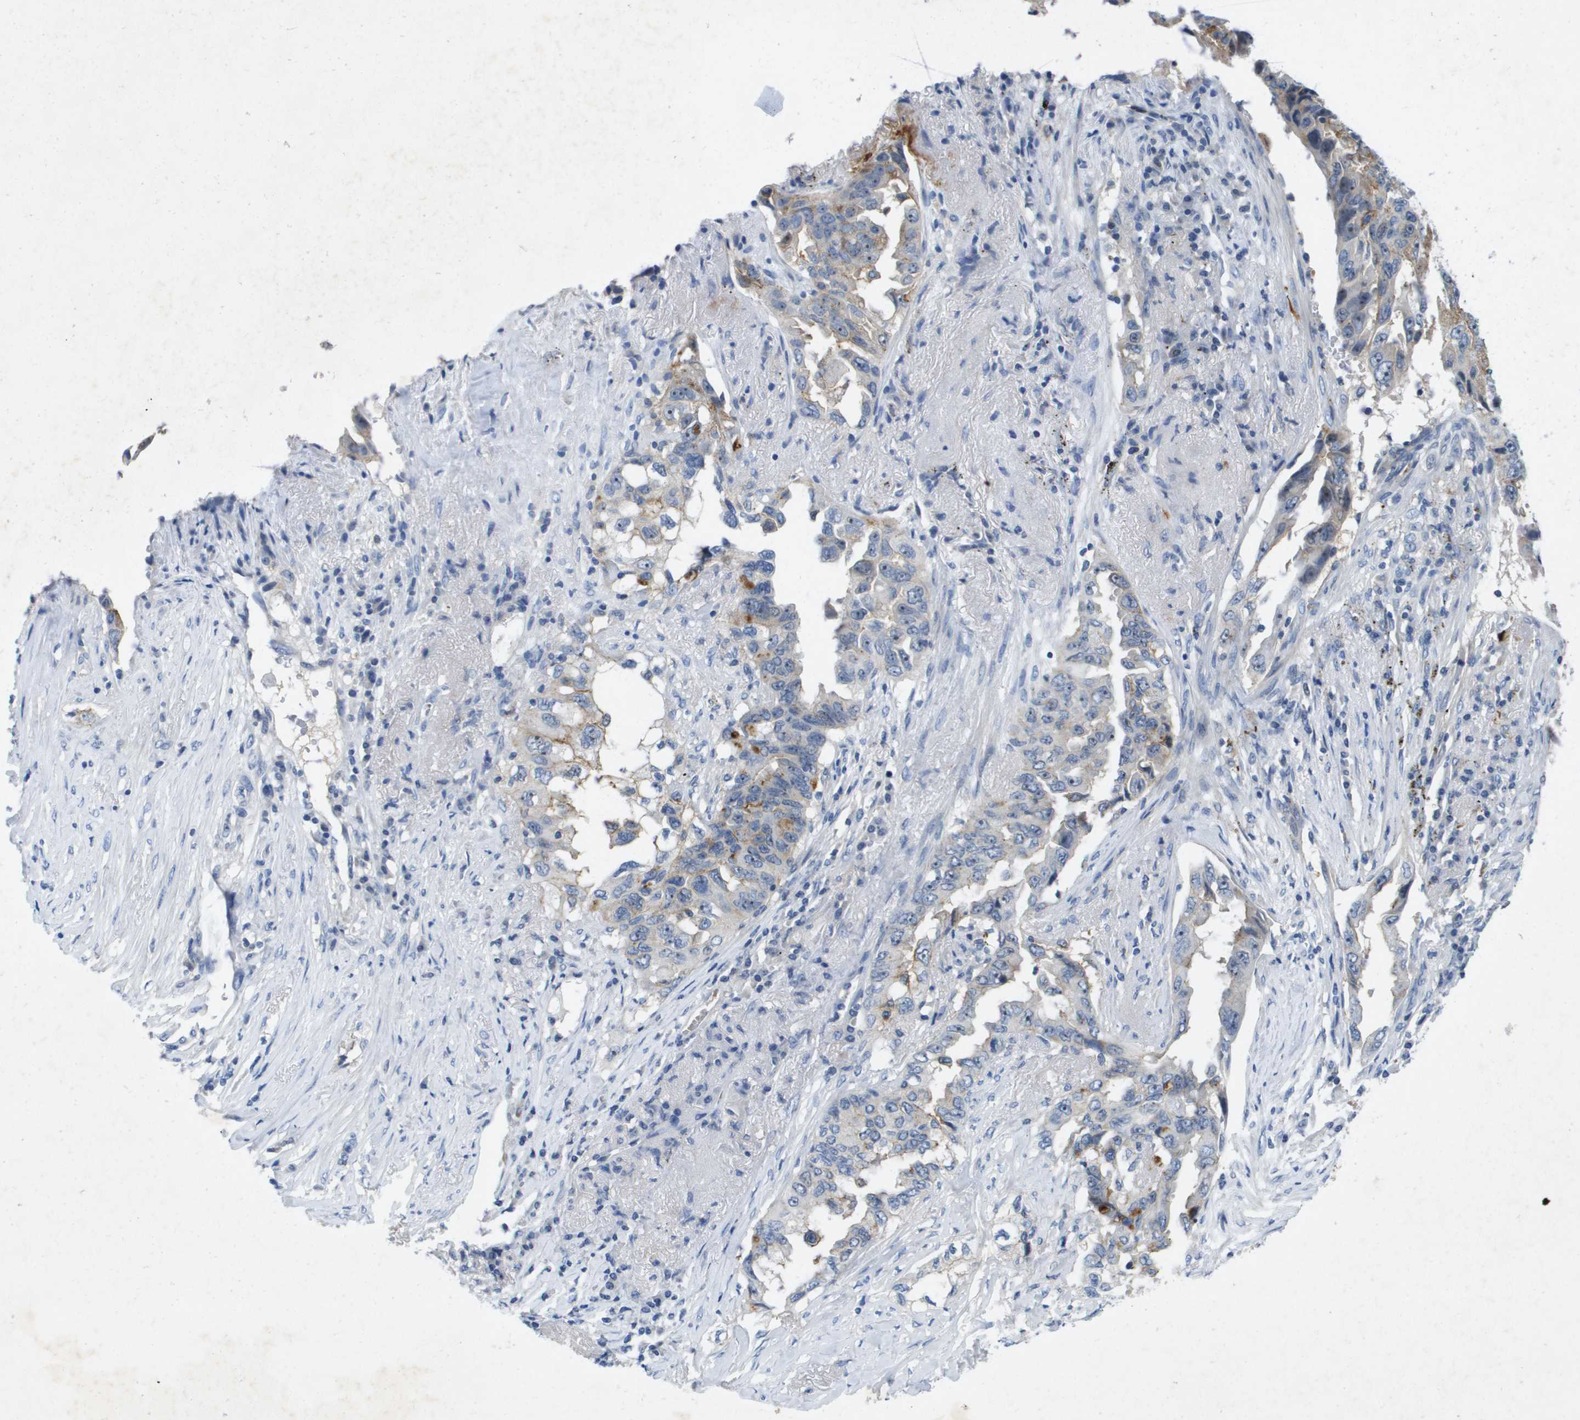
{"staining": {"intensity": "moderate", "quantity": "<25%", "location": "cytoplasmic/membranous"}, "tissue": "lung cancer", "cell_type": "Tumor cells", "image_type": "cancer", "snomed": [{"axis": "morphology", "description": "Adenocarcinoma, NOS"}, {"axis": "topography", "description": "Lung"}], "caption": "This micrograph demonstrates IHC staining of human lung cancer, with low moderate cytoplasmic/membranous expression in approximately <25% of tumor cells.", "gene": "LIPG", "patient": {"sex": "female", "age": 51}}